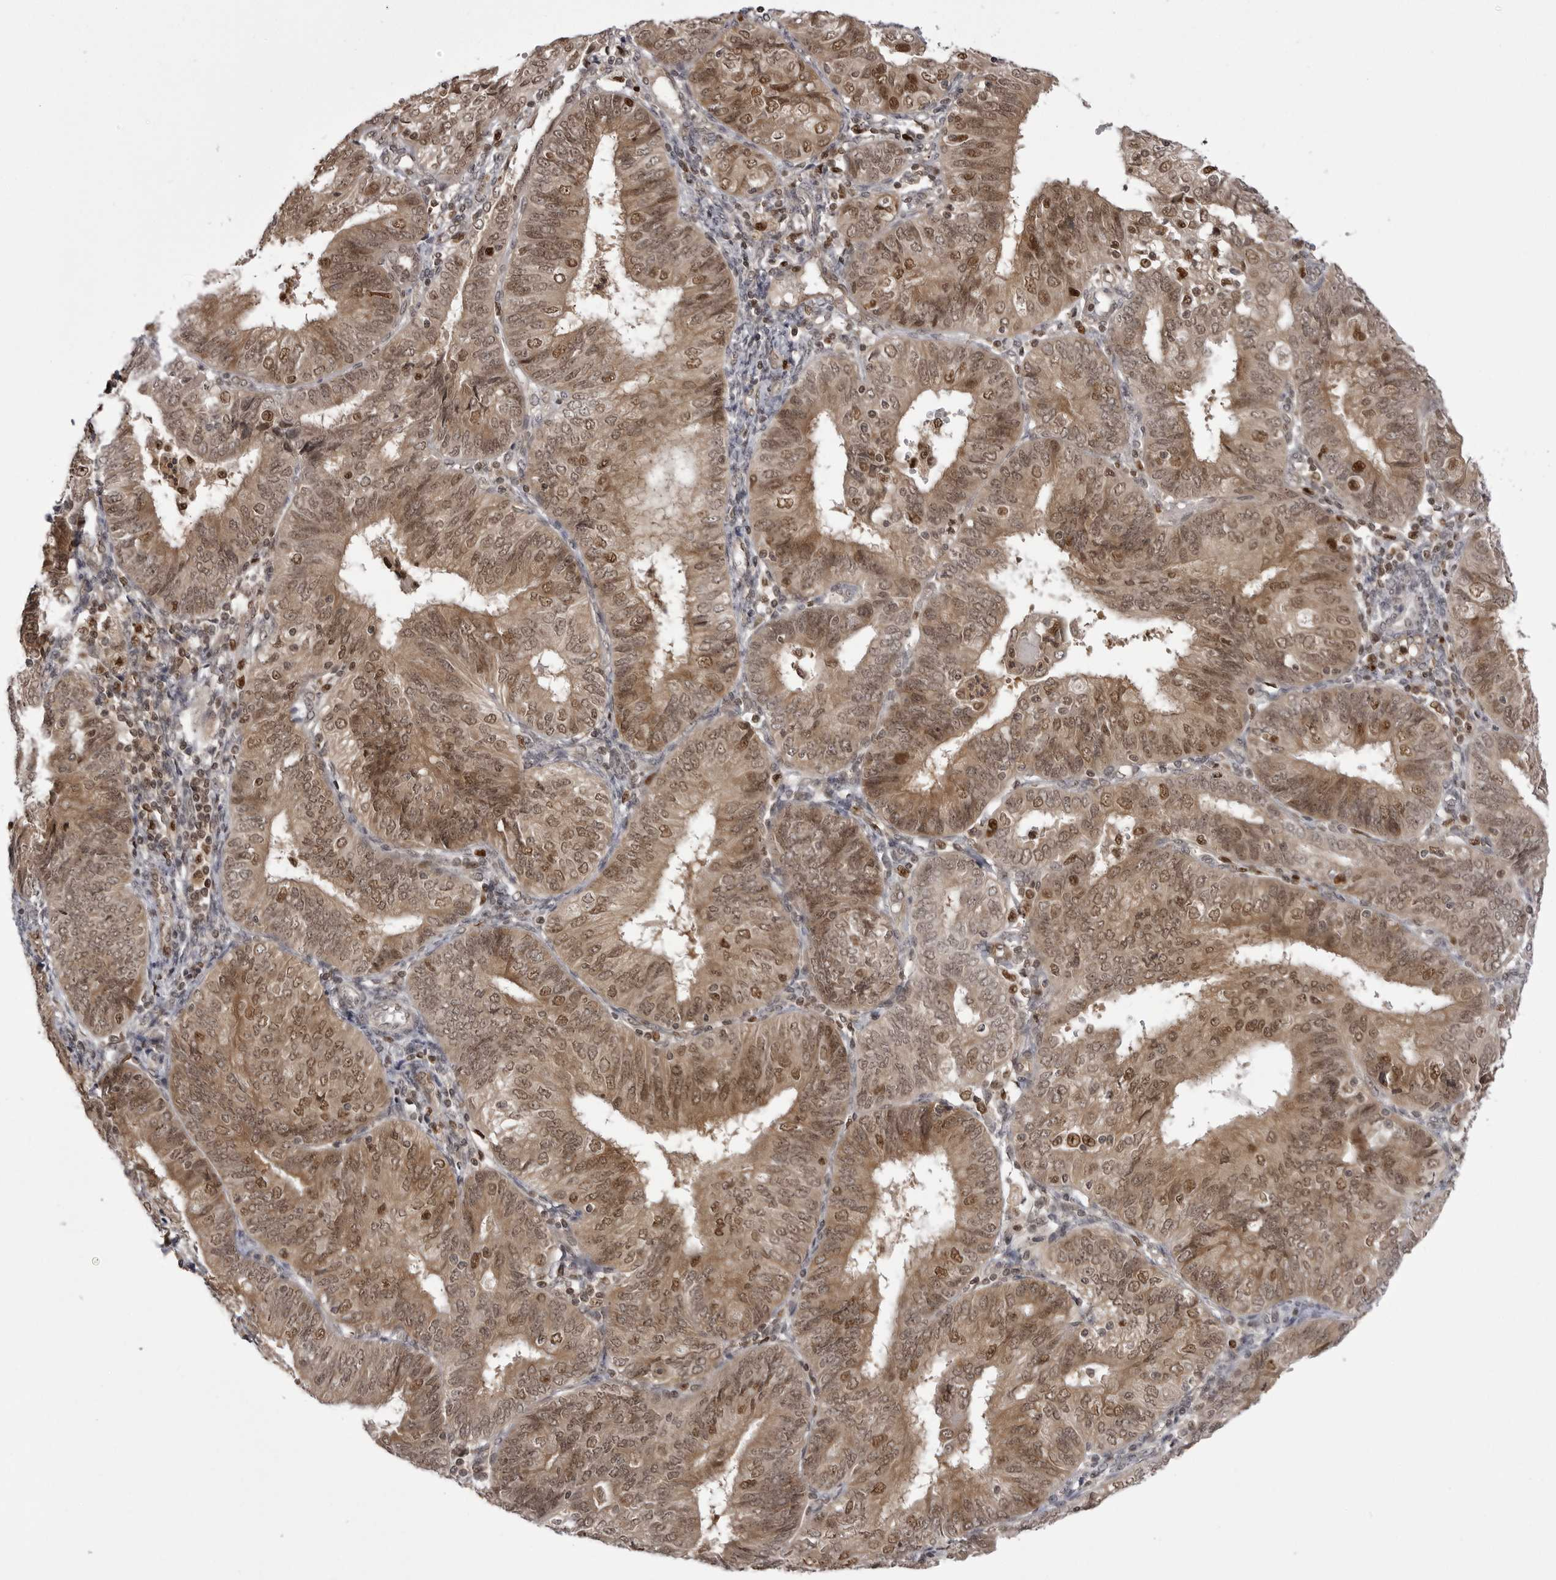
{"staining": {"intensity": "moderate", "quantity": ">75%", "location": "cytoplasmic/membranous,nuclear"}, "tissue": "endometrial cancer", "cell_type": "Tumor cells", "image_type": "cancer", "snomed": [{"axis": "morphology", "description": "Adenocarcinoma, NOS"}, {"axis": "topography", "description": "Endometrium"}], "caption": "Human endometrial cancer stained for a protein (brown) reveals moderate cytoplasmic/membranous and nuclear positive staining in about >75% of tumor cells.", "gene": "PTK2B", "patient": {"sex": "female", "age": 58}}